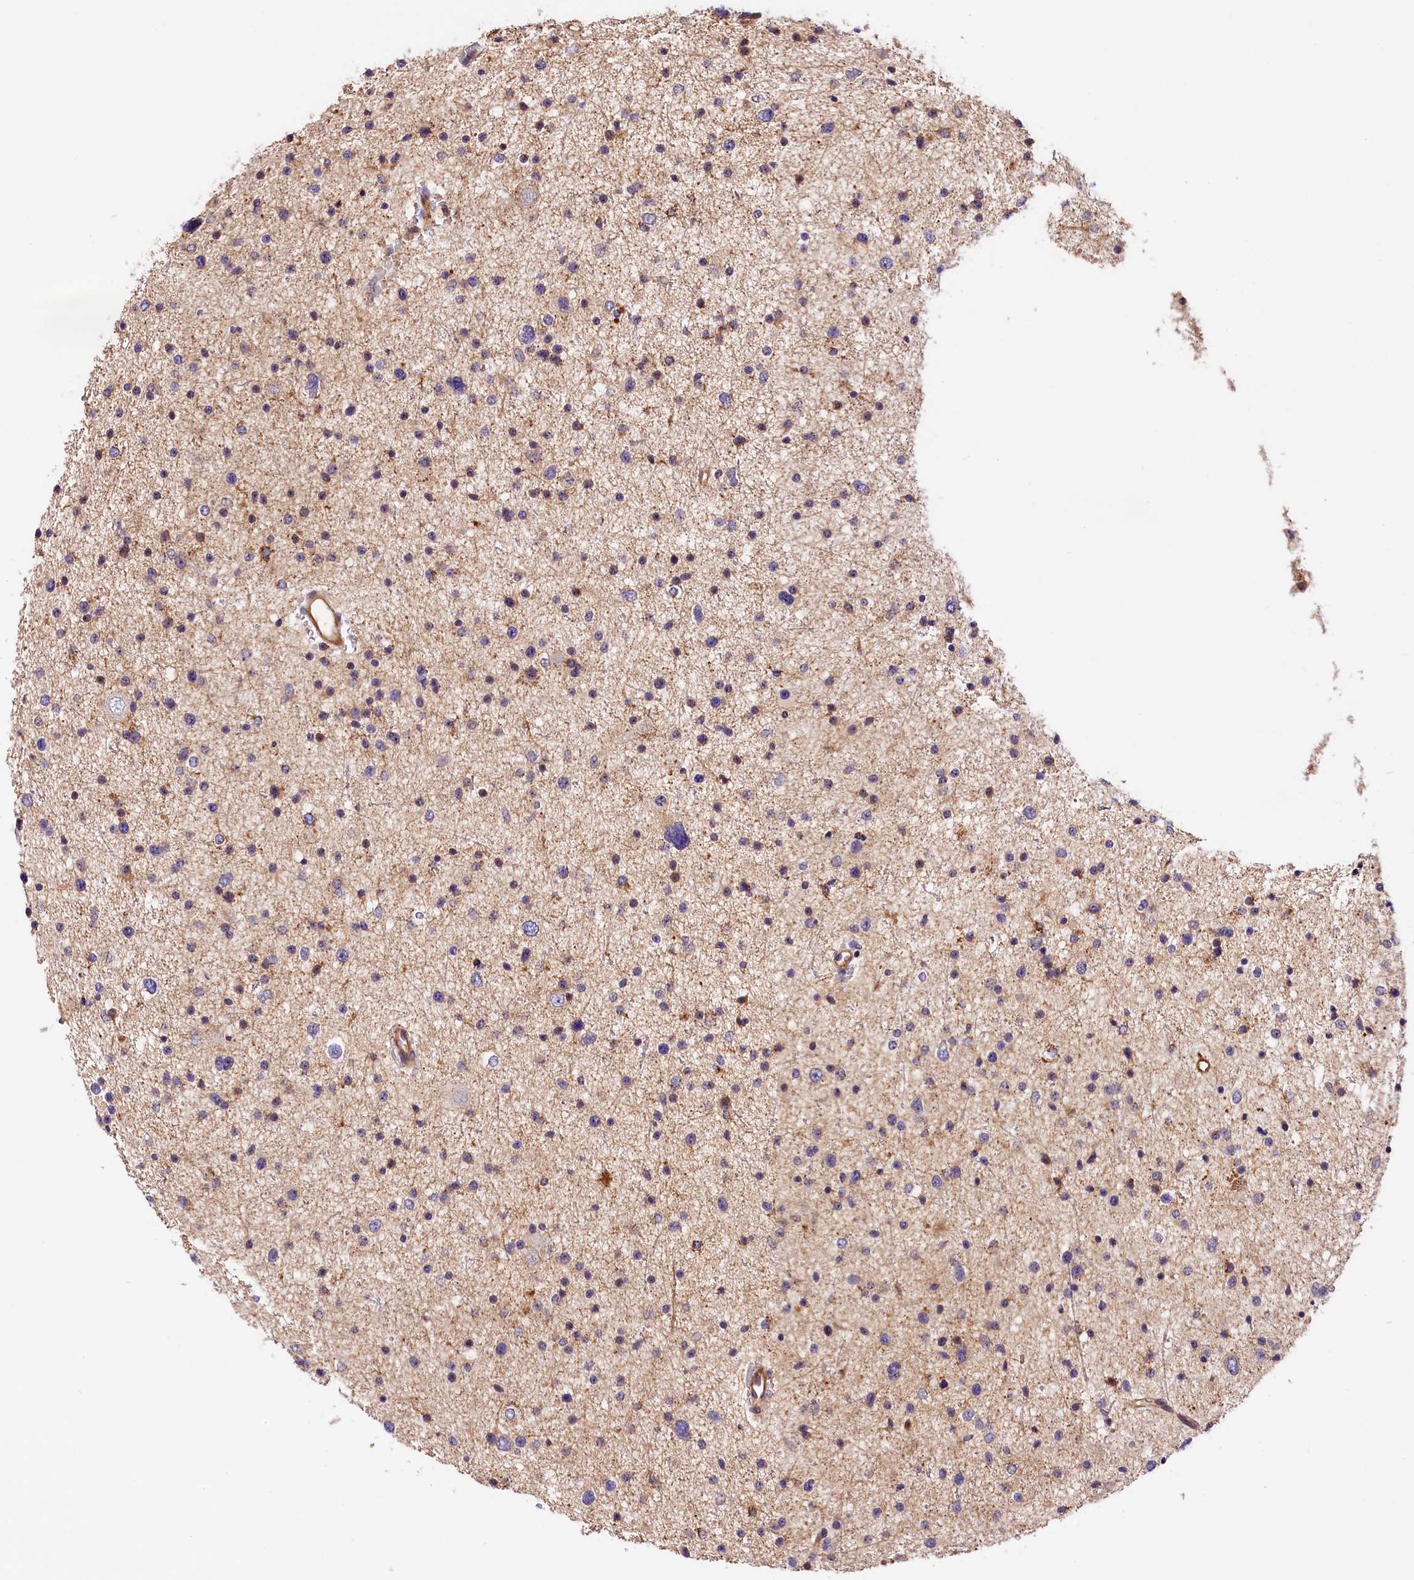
{"staining": {"intensity": "moderate", "quantity": "<25%", "location": "cytoplasmic/membranous"}, "tissue": "glioma", "cell_type": "Tumor cells", "image_type": "cancer", "snomed": [{"axis": "morphology", "description": "Glioma, malignant, Low grade"}, {"axis": "topography", "description": "Brain"}], "caption": "A brown stain shows moderate cytoplasmic/membranous expression of a protein in glioma tumor cells.", "gene": "ARMC6", "patient": {"sex": "female", "age": 37}}